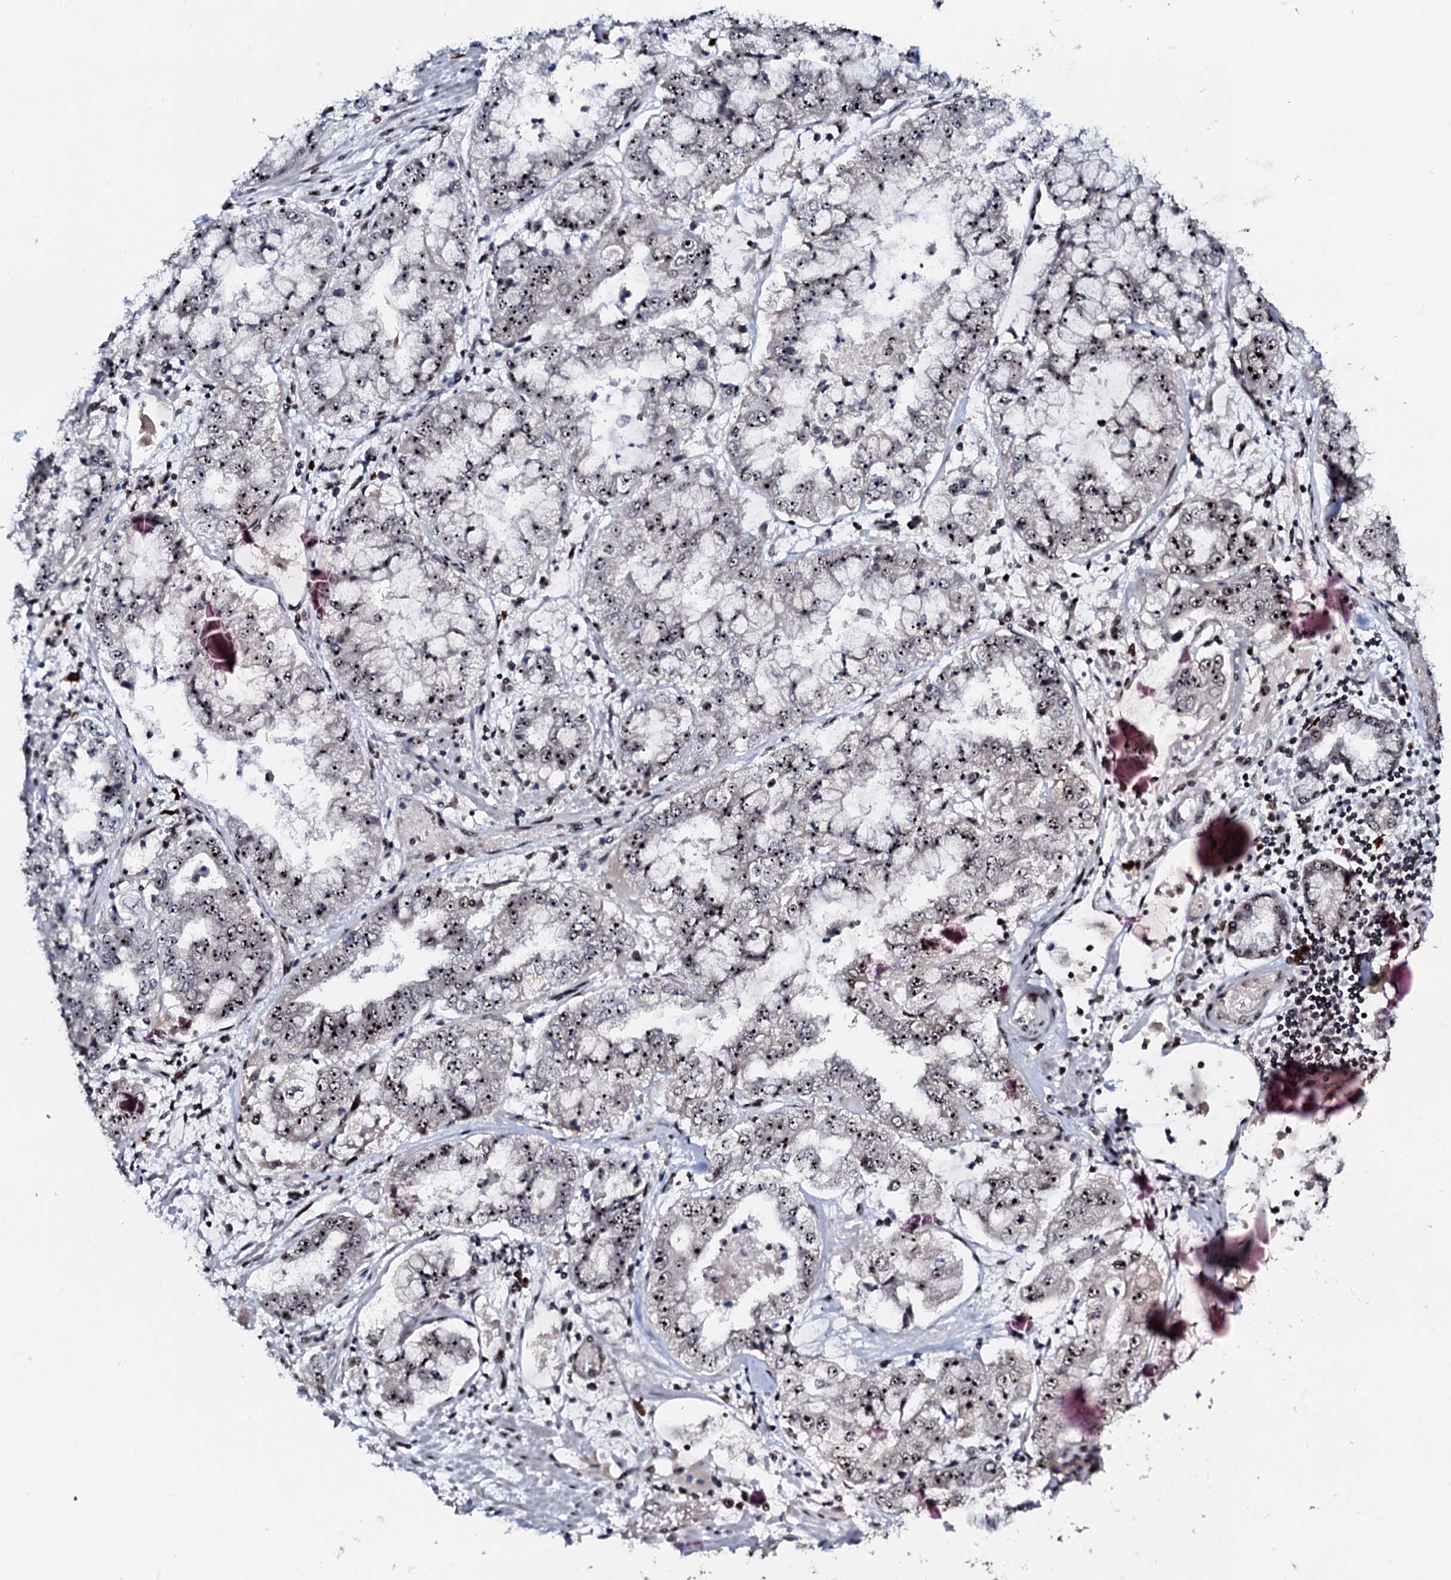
{"staining": {"intensity": "moderate", "quantity": "25%-75%", "location": "nuclear"}, "tissue": "stomach cancer", "cell_type": "Tumor cells", "image_type": "cancer", "snomed": [{"axis": "morphology", "description": "Adenocarcinoma, NOS"}, {"axis": "topography", "description": "Stomach"}], "caption": "Immunohistochemical staining of stomach cancer demonstrates medium levels of moderate nuclear protein staining in about 25%-75% of tumor cells.", "gene": "NEUROG3", "patient": {"sex": "male", "age": 76}}